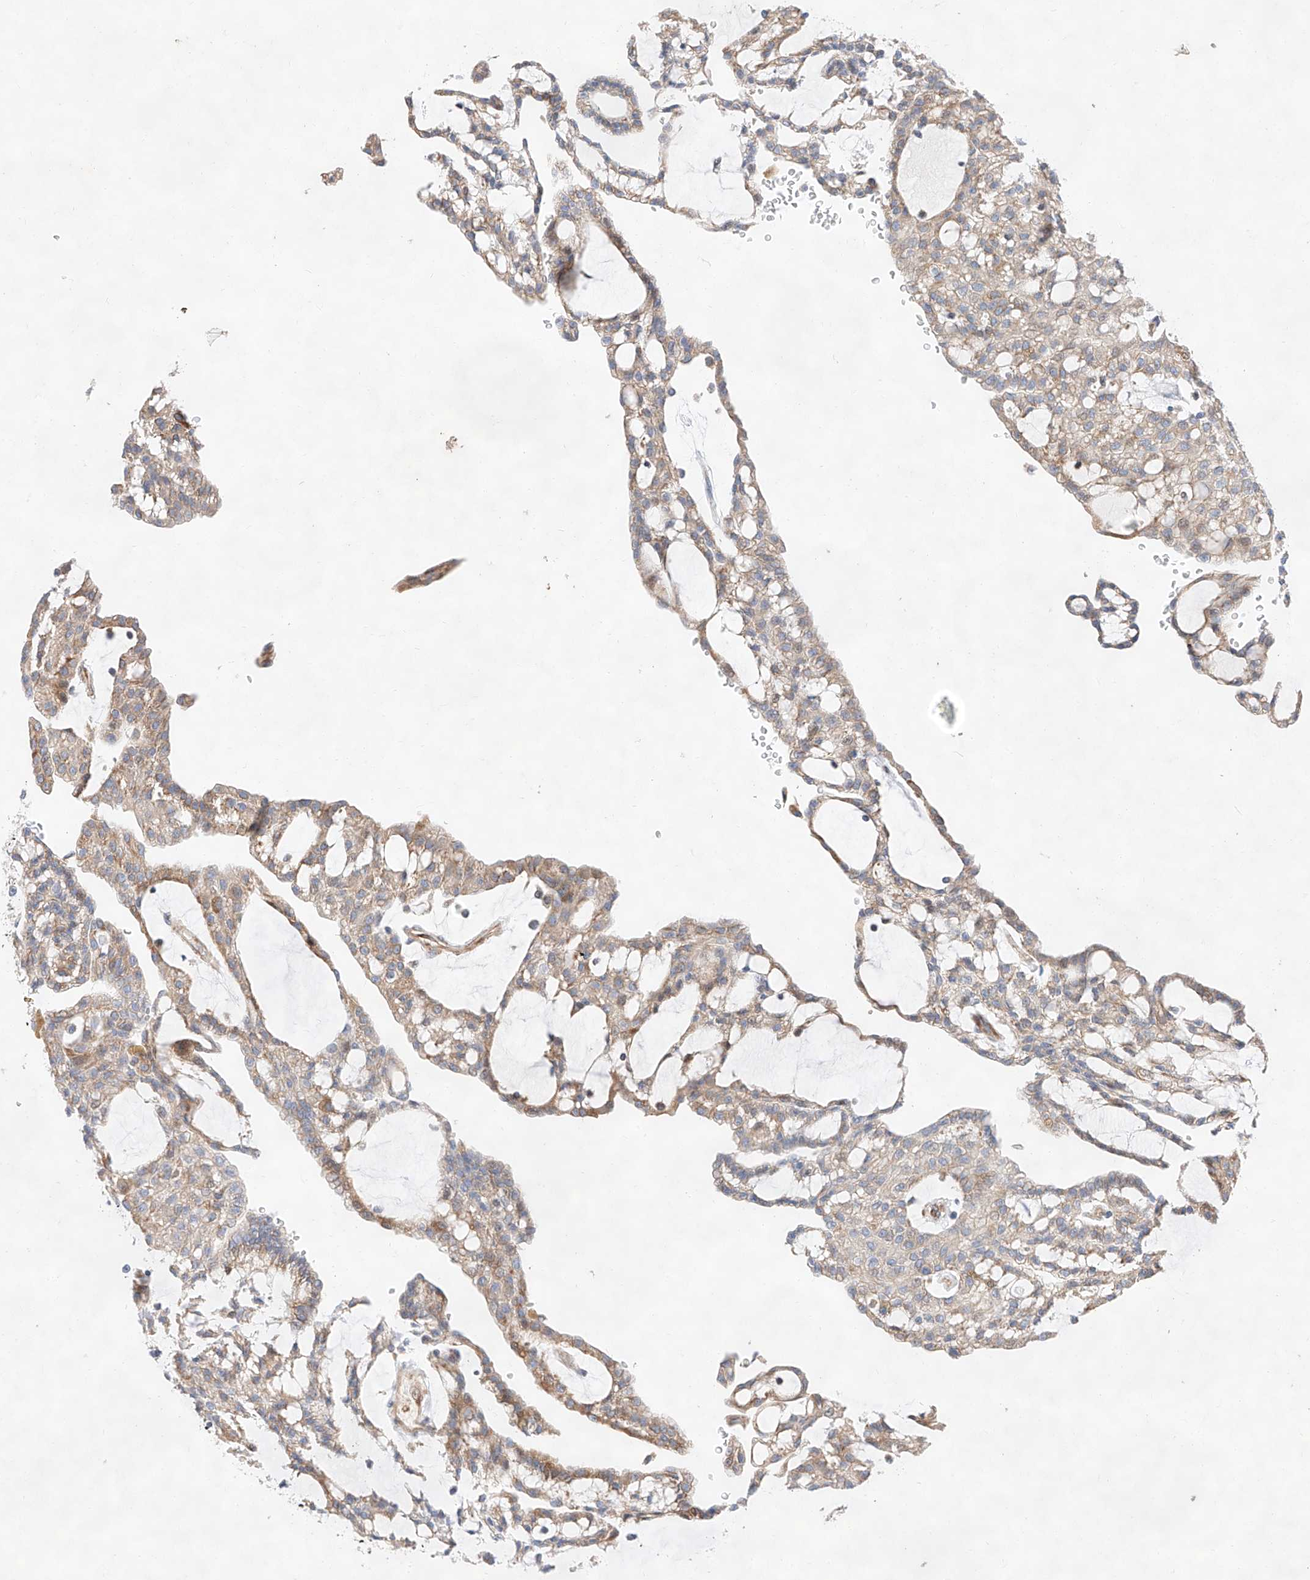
{"staining": {"intensity": "weak", "quantity": "<25%", "location": "cytoplasmic/membranous"}, "tissue": "renal cancer", "cell_type": "Tumor cells", "image_type": "cancer", "snomed": [{"axis": "morphology", "description": "Adenocarcinoma, NOS"}, {"axis": "topography", "description": "Kidney"}], "caption": "Photomicrograph shows no protein staining in tumor cells of renal adenocarcinoma tissue.", "gene": "ATP9B", "patient": {"sex": "male", "age": 63}}